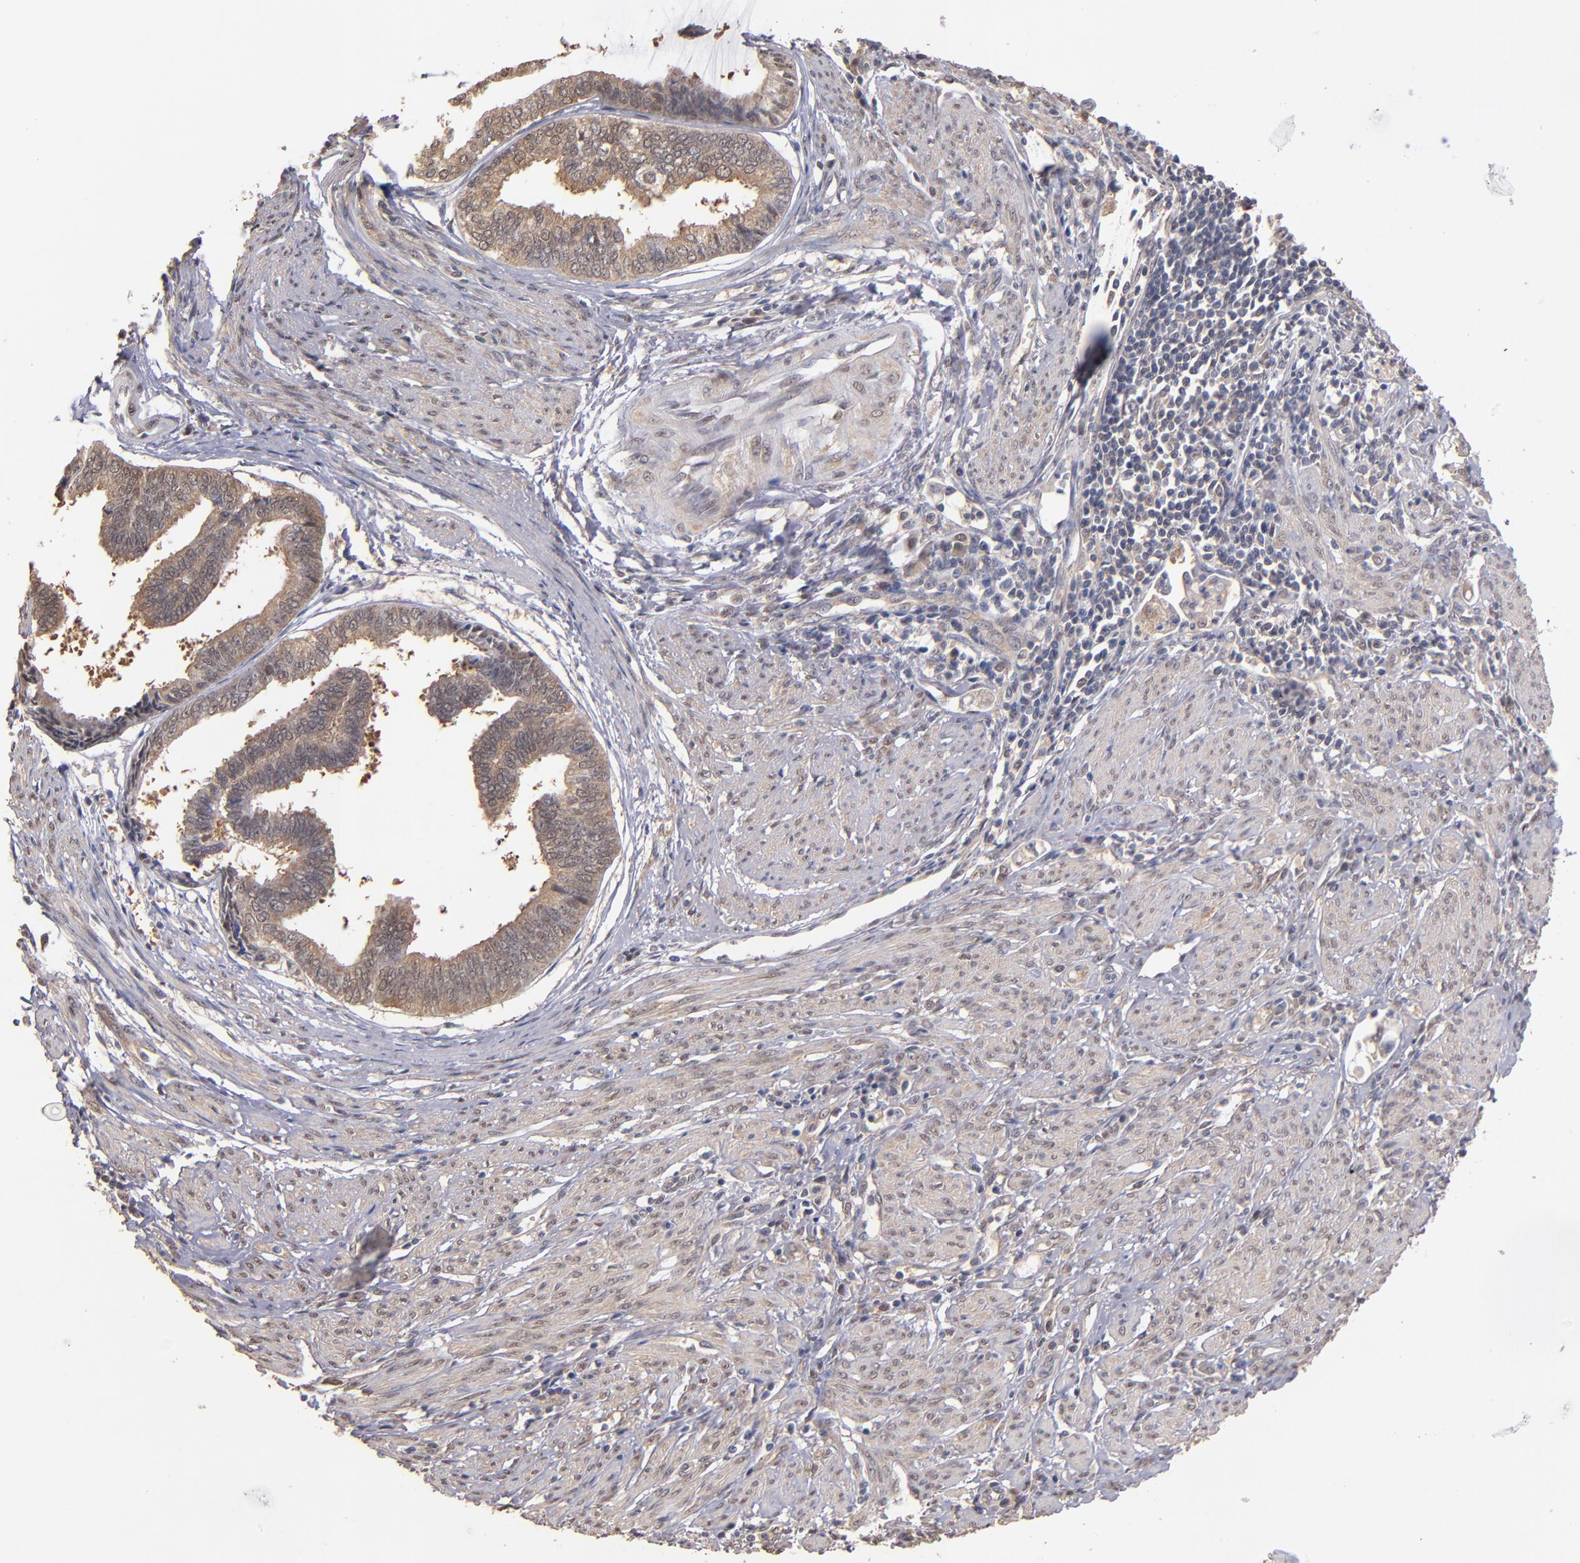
{"staining": {"intensity": "weak", "quantity": "25%-75%", "location": "cytoplasmic/membranous,nuclear"}, "tissue": "endometrial cancer", "cell_type": "Tumor cells", "image_type": "cancer", "snomed": [{"axis": "morphology", "description": "Adenocarcinoma, NOS"}, {"axis": "topography", "description": "Endometrium"}], "caption": "Endometrial cancer (adenocarcinoma) stained with IHC displays weak cytoplasmic/membranous and nuclear expression in about 25%-75% of tumor cells.", "gene": "PSMD10", "patient": {"sex": "female", "age": 75}}